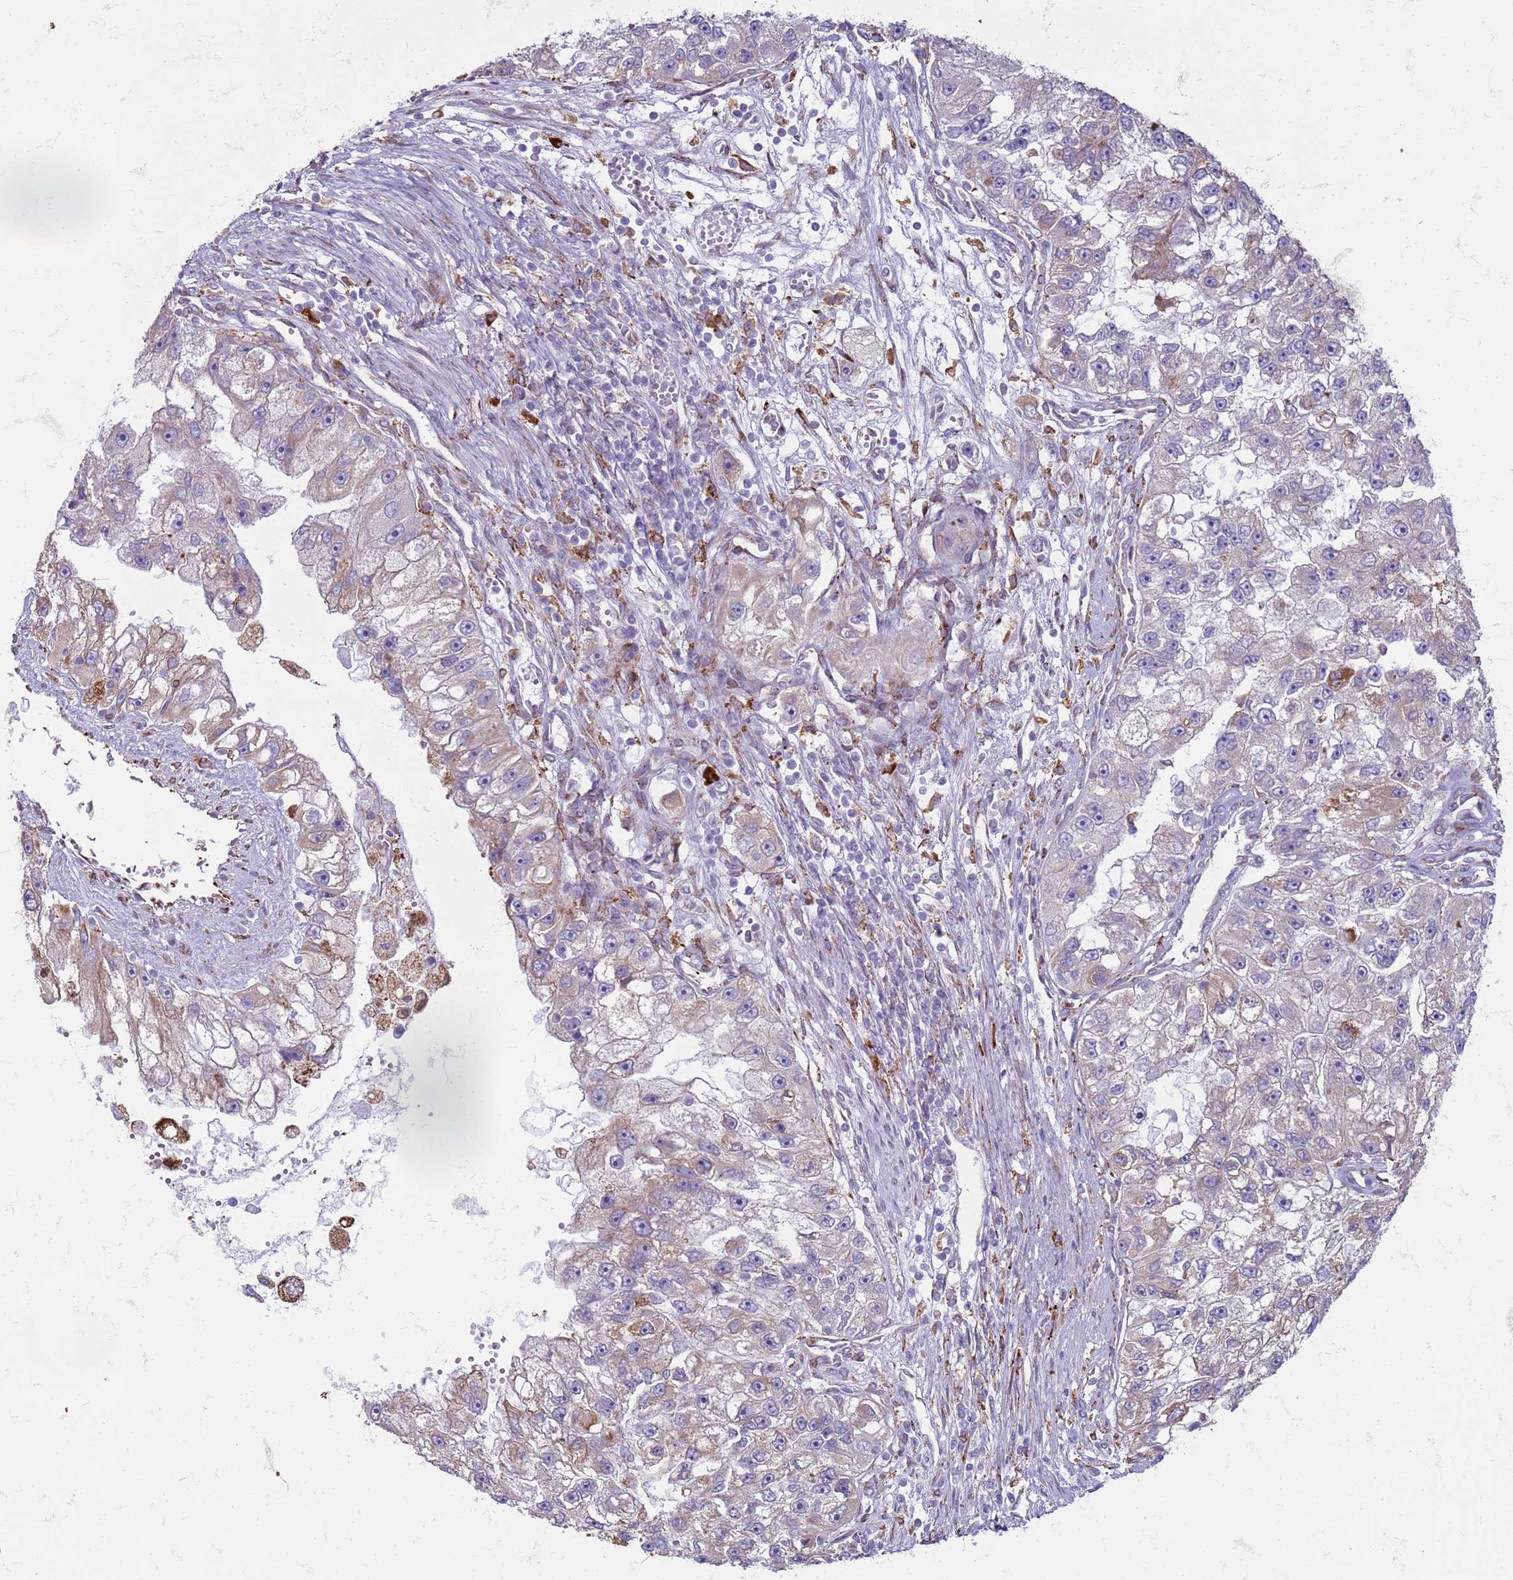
{"staining": {"intensity": "moderate", "quantity": "<25%", "location": "cytoplasmic/membranous"}, "tissue": "renal cancer", "cell_type": "Tumor cells", "image_type": "cancer", "snomed": [{"axis": "morphology", "description": "Adenocarcinoma, NOS"}, {"axis": "topography", "description": "Kidney"}], "caption": "A micrograph of renal adenocarcinoma stained for a protein shows moderate cytoplasmic/membranous brown staining in tumor cells.", "gene": "PDK3", "patient": {"sex": "male", "age": 63}}